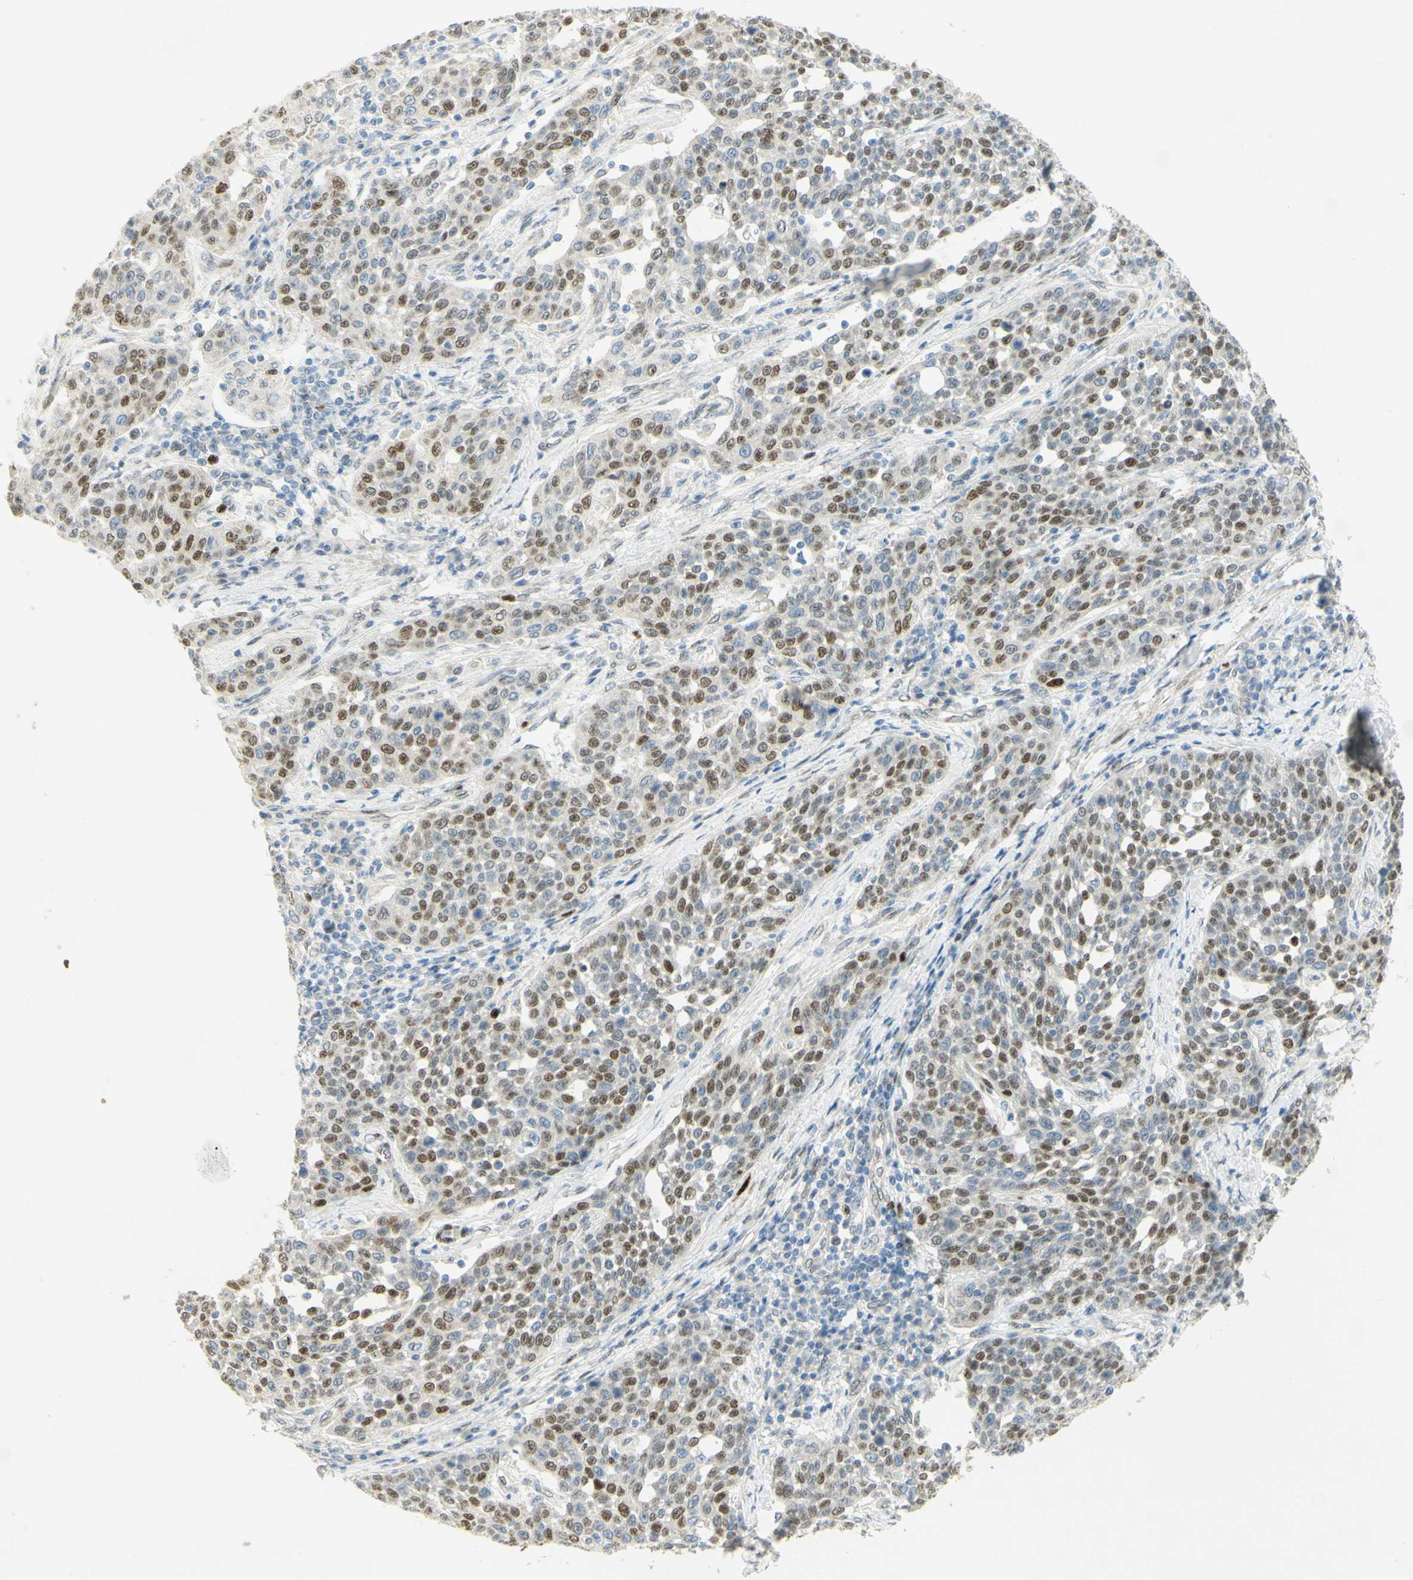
{"staining": {"intensity": "strong", "quantity": "25%-75%", "location": "nuclear"}, "tissue": "cervical cancer", "cell_type": "Tumor cells", "image_type": "cancer", "snomed": [{"axis": "morphology", "description": "Squamous cell carcinoma, NOS"}, {"axis": "topography", "description": "Cervix"}], "caption": "A histopathology image of squamous cell carcinoma (cervical) stained for a protein shows strong nuclear brown staining in tumor cells.", "gene": "E2F1", "patient": {"sex": "female", "age": 34}}